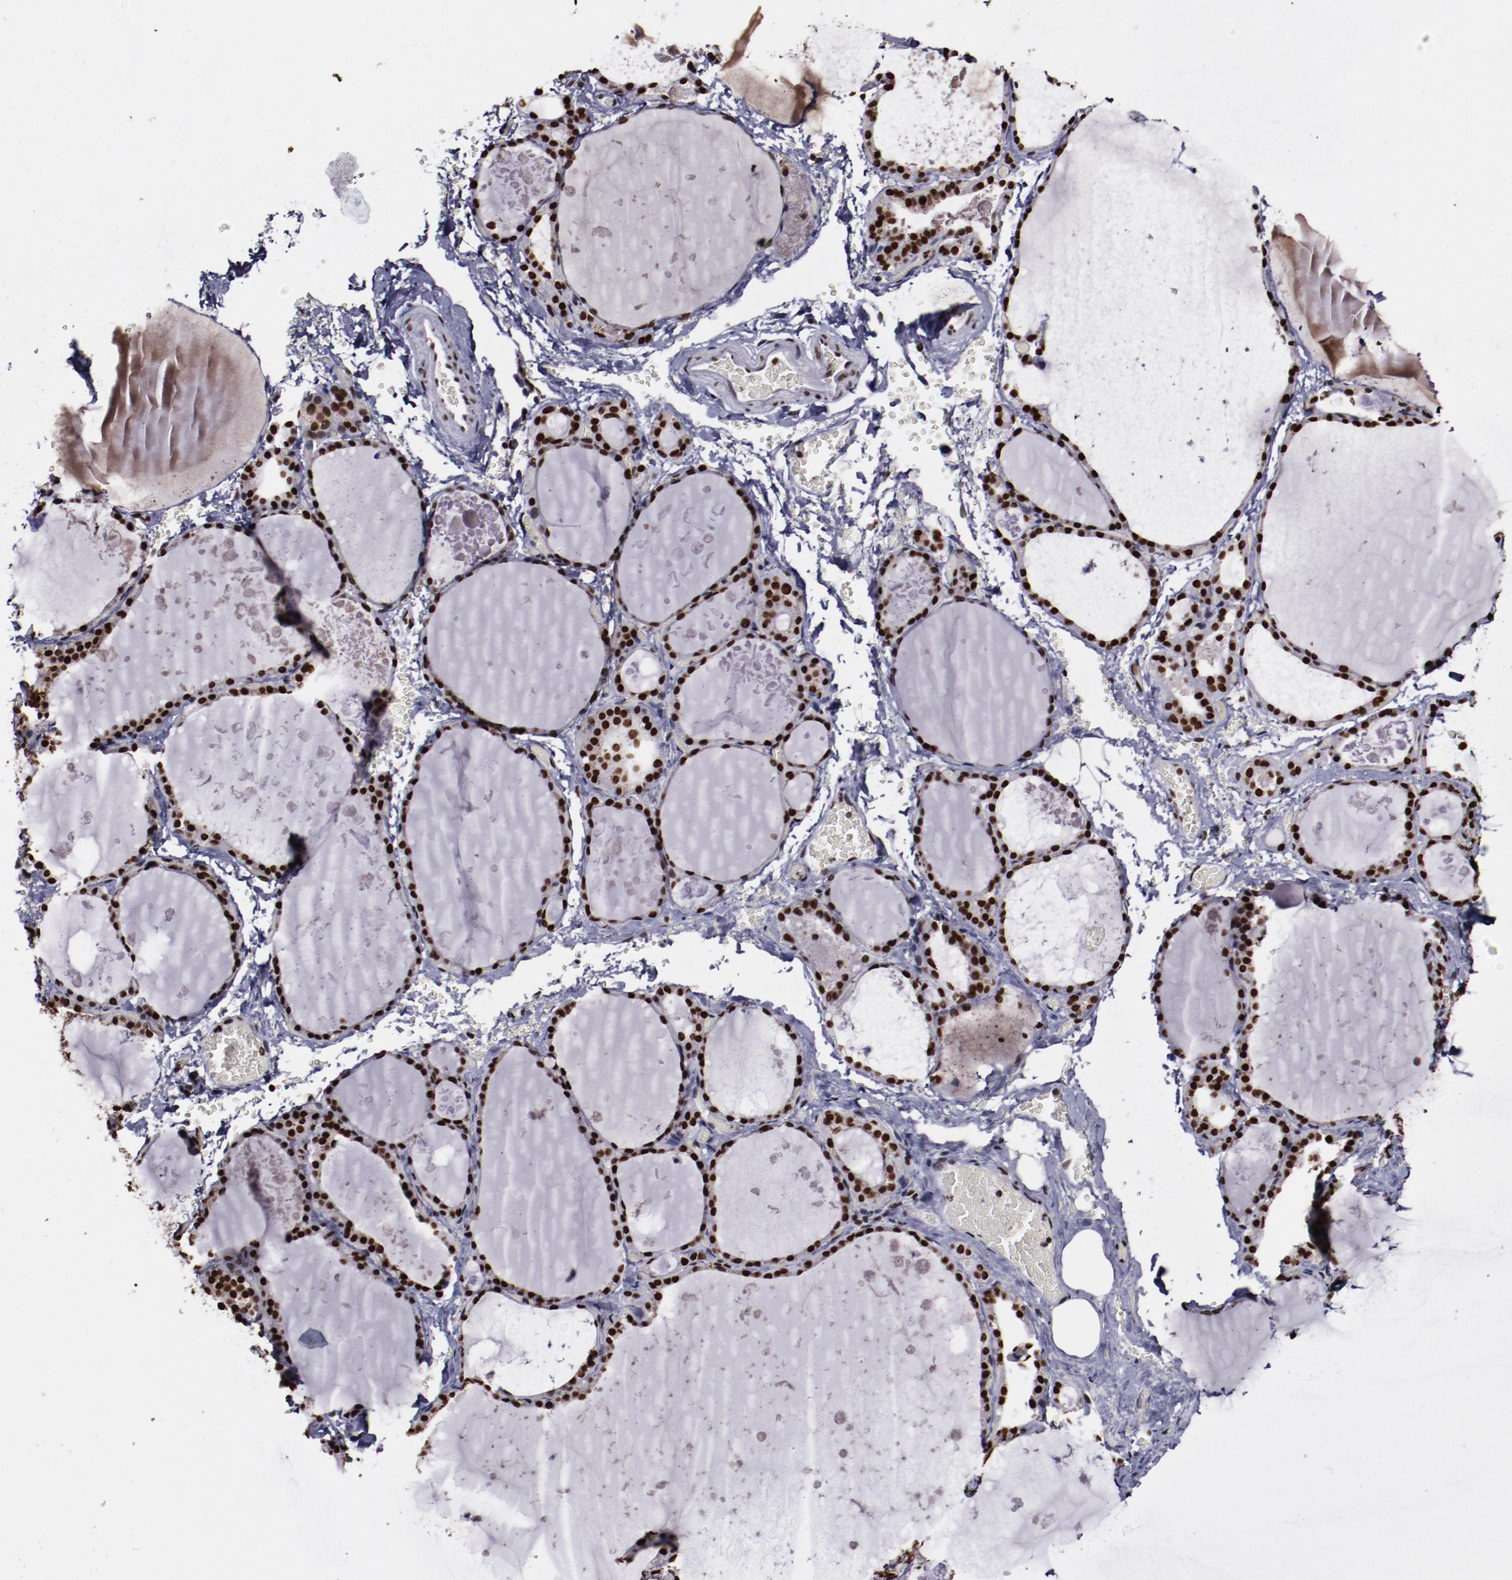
{"staining": {"intensity": "strong", "quantity": ">75%", "location": "nuclear"}, "tissue": "thyroid gland", "cell_type": "Glandular cells", "image_type": "normal", "snomed": [{"axis": "morphology", "description": "Normal tissue, NOS"}, {"axis": "topography", "description": "Thyroid gland"}], "caption": "Immunohistochemistry (IHC) of unremarkable human thyroid gland displays high levels of strong nuclear positivity in approximately >75% of glandular cells. (brown staining indicates protein expression, while blue staining denotes nuclei).", "gene": "APEX1", "patient": {"sex": "male", "age": 61}}